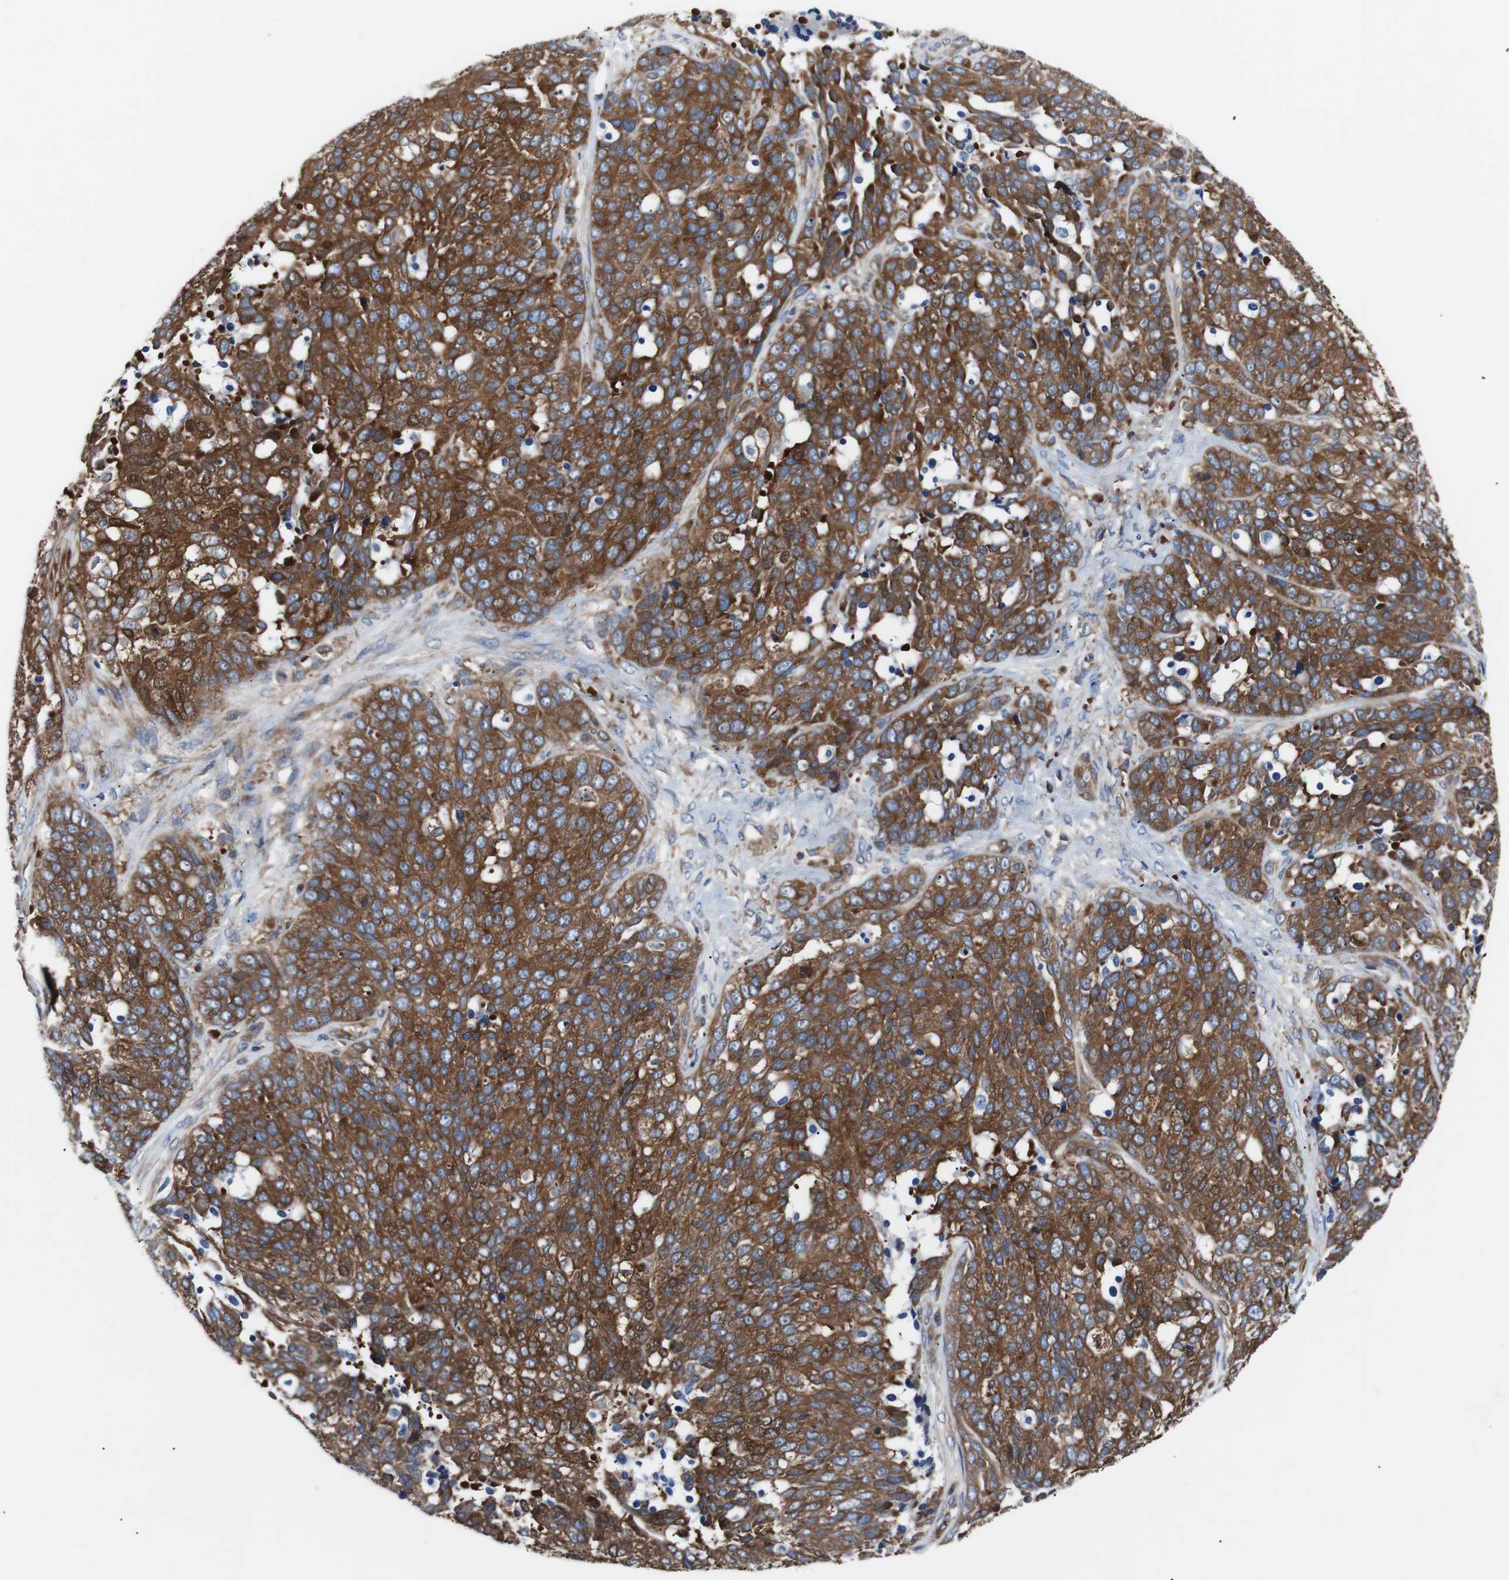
{"staining": {"intensity": "strong", "quantity": ">75%", "location": "cytoplasmic/membranous"}, "tissue": "ovarian cancer", "cell_type": "Tumor cells", "image_type": "cancer", "snomed": [{"axis": "morphology", "description": "Cystadenocarcinoma, serous, NOS"}, {"axis": "topography", "description": "Ovary"}], "caption": "Approximately >75% of tumor cells in ovarian serous cystadenocarcinoma exhibit strong cytoplasmic/membranous protein staining as visualized by brown immunohistochemical staining.", "gene": "GYS1", "patient": {"sex": "female", "age": 44}}